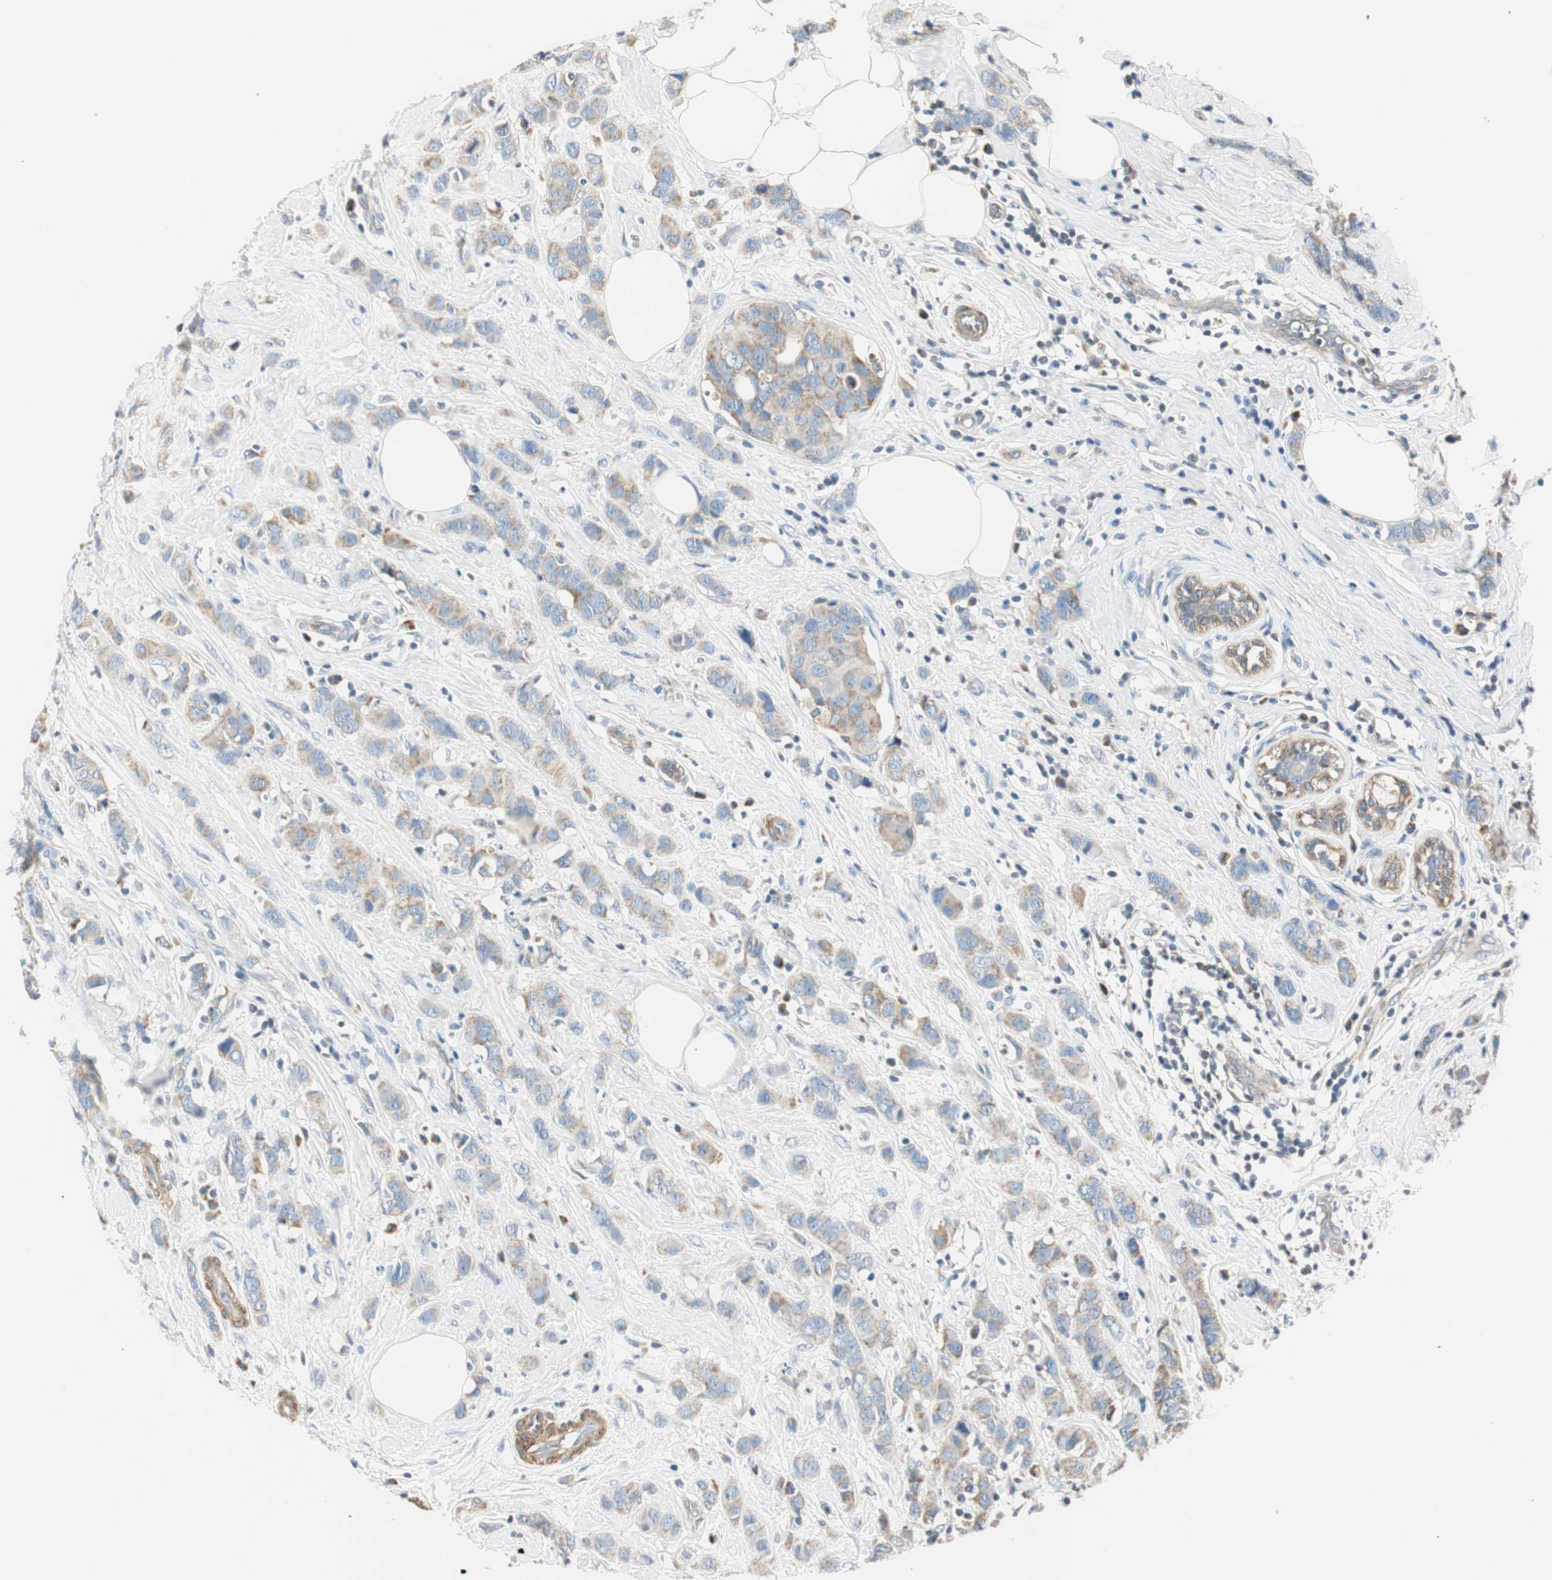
{"staining": {"intensity": "weak", "quantity": ">75%", "location": "cytoplasmic/membranous"}, "tissue": "breast cancer", "cell_type": "Tumor cells", "image_type": "cancer", "snomed": [{"axis": "morphology", "description": "Normal tissue, NOS"}, {"axis": "morphology", "description": "Duct carcinoma"}, {"axis": "topography", "description": "Breast"}], "caption": "Immunohistochemical staining of breast cancer (intraductal carcinoma) shows low levels of weak cytoplasmic/membranous positivity in approximately >75% of tumor cells.", "gene": "RORB", "patient": {"sex": "female", "age": 50}}